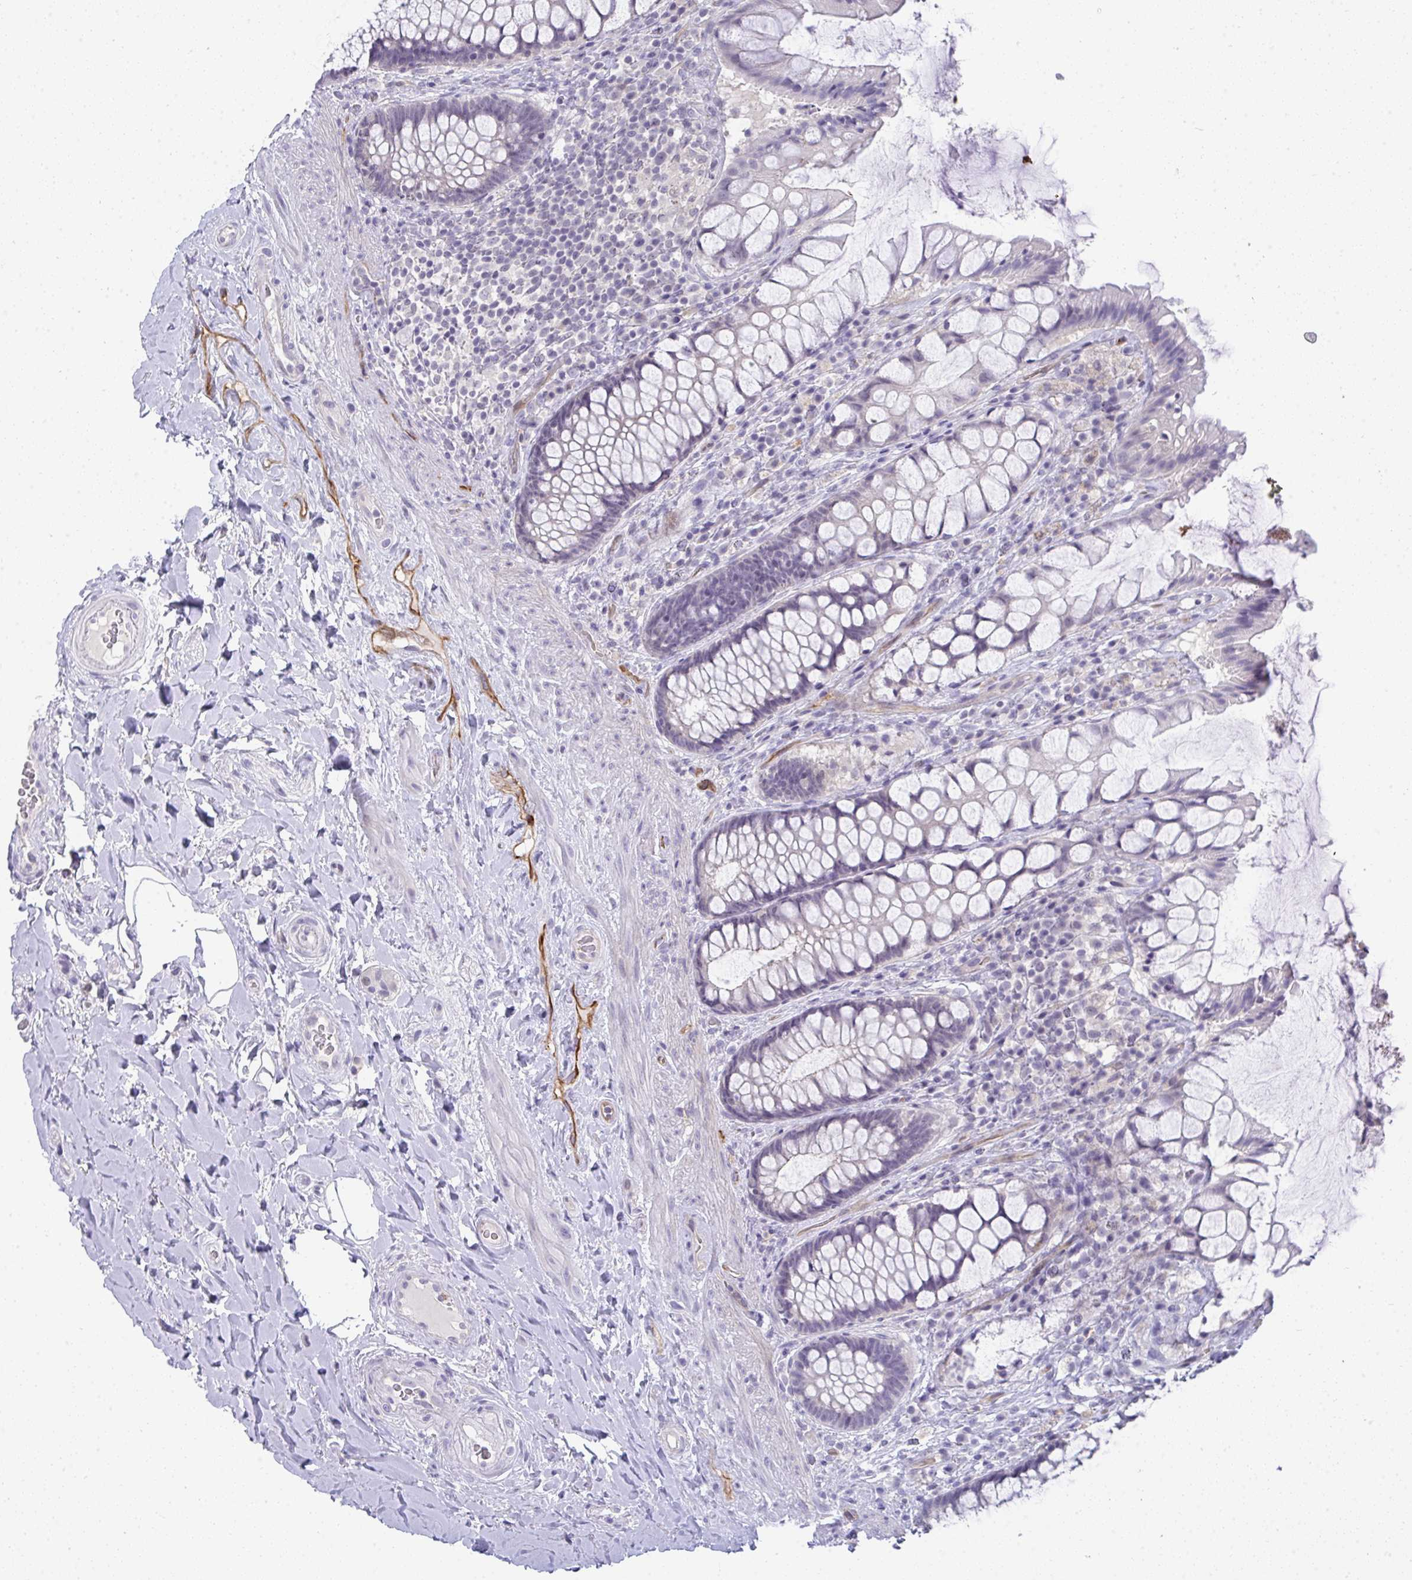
{"staining": {"intensity": "negative", "quantity": "none", "location": "none"}, "tissue": "rectum", "cell_type": "Glandular cells", "image_type": "normal", "snomed": [{"axis": "morphology", "description": "Normal tissue, NOS"}, {"axis": "topography", "description": "Rectum"}], "caption": "Immunohistochemistry (IHC) of benign human rectum exhibits no positivity in glandular cells.", "gene": "TMEM82", "patient": {"sex": "female", "age": 58}}